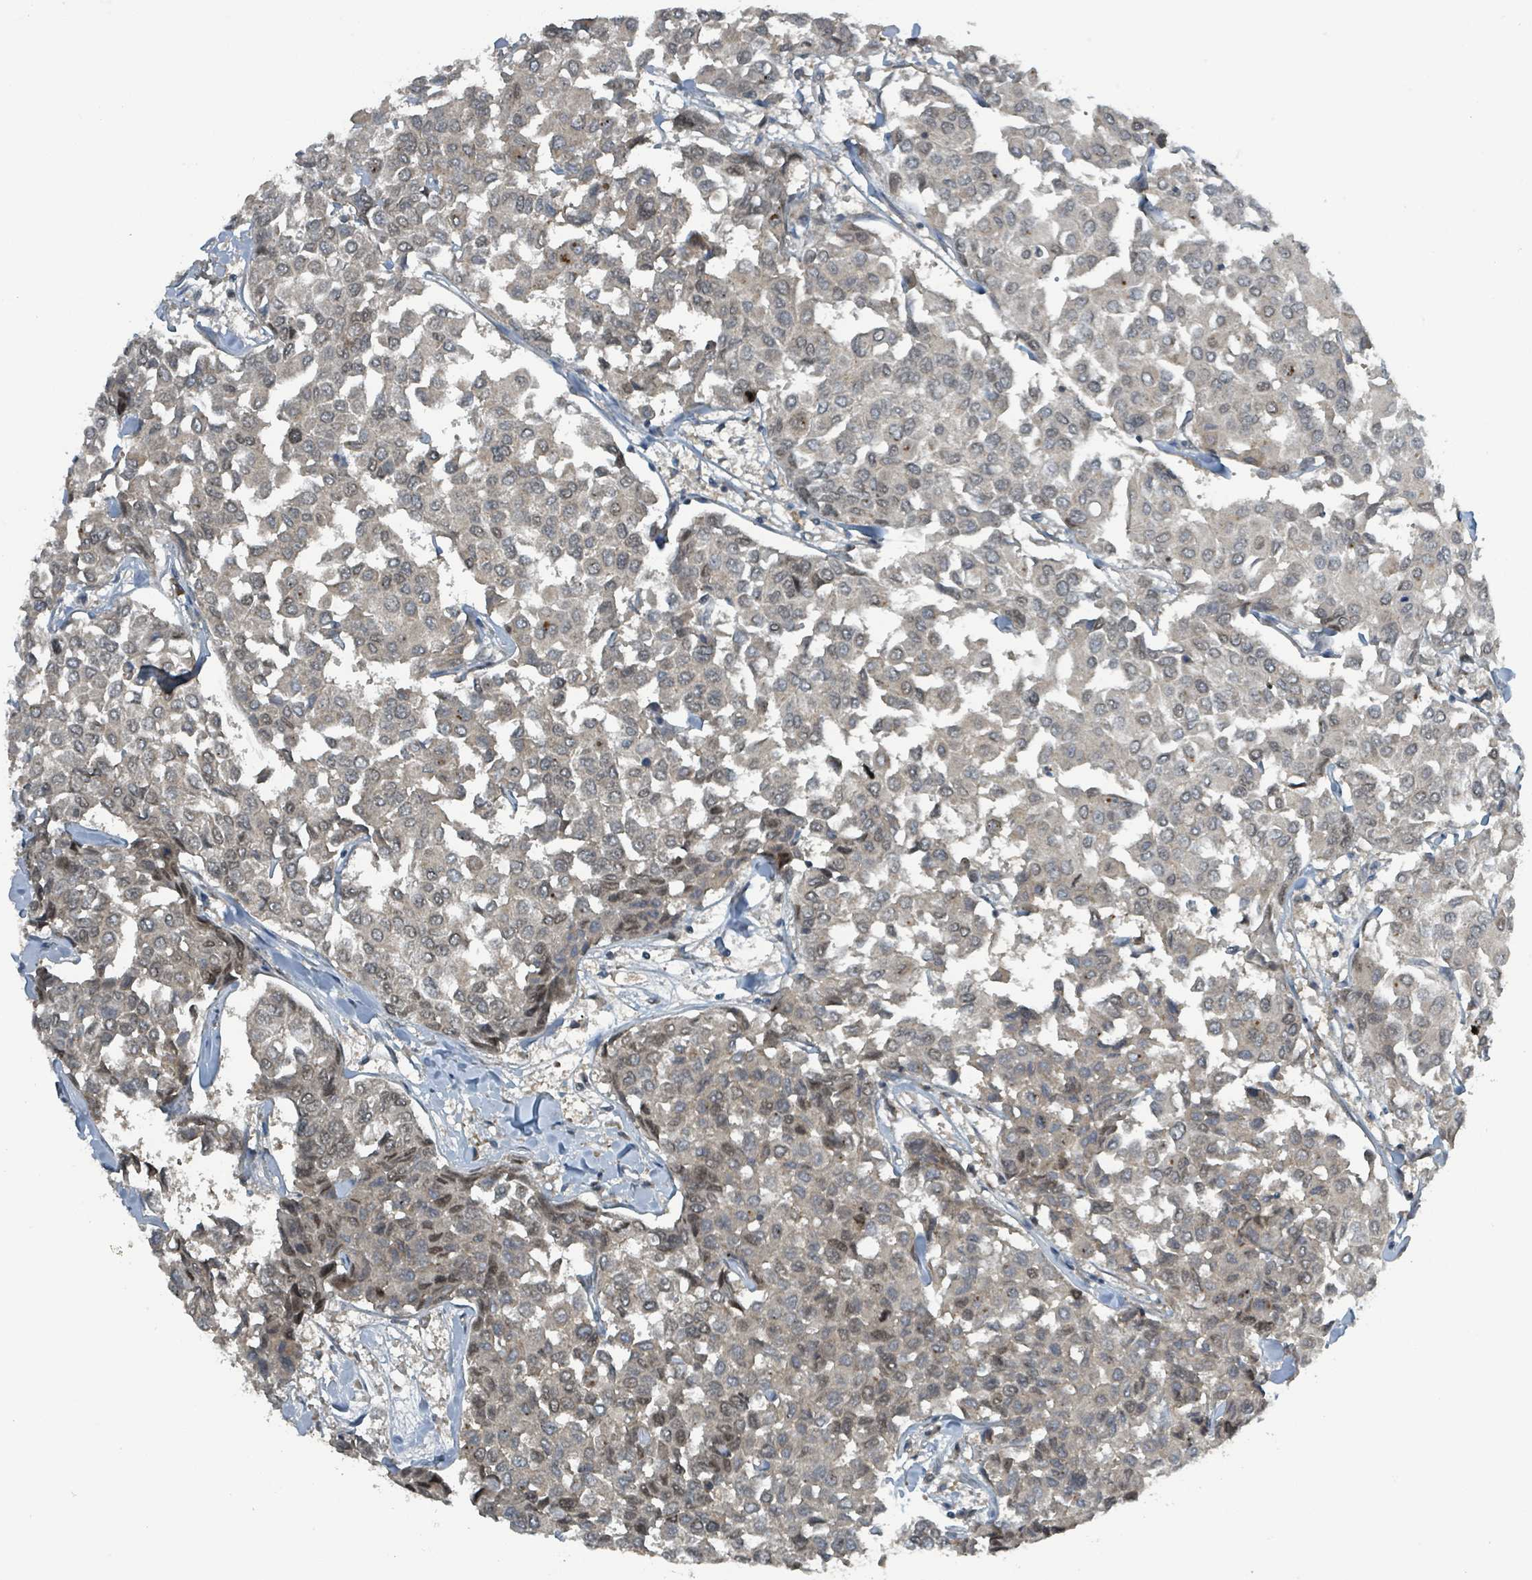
{"staining": {"intensity": "weak", "quantity": "<25%", "location": "nuclear"}, "tissue": "breast cancer", "cell_type": "Tumor cells", "image_type": "cancer", "snomed": [{"axis": "morphology", "description": "Duct carcinoma"}, {"axis": "topography", "description": "Breast"}], "caption": "IHC micrograph of neoplastic tissue: human breast cancer stained with DAB (3,3'-diaminobenzidine) displays no significant protein expression in tumor cells.", "gene": "PHIP", "patient": {"sex": "female", "age": 55}}